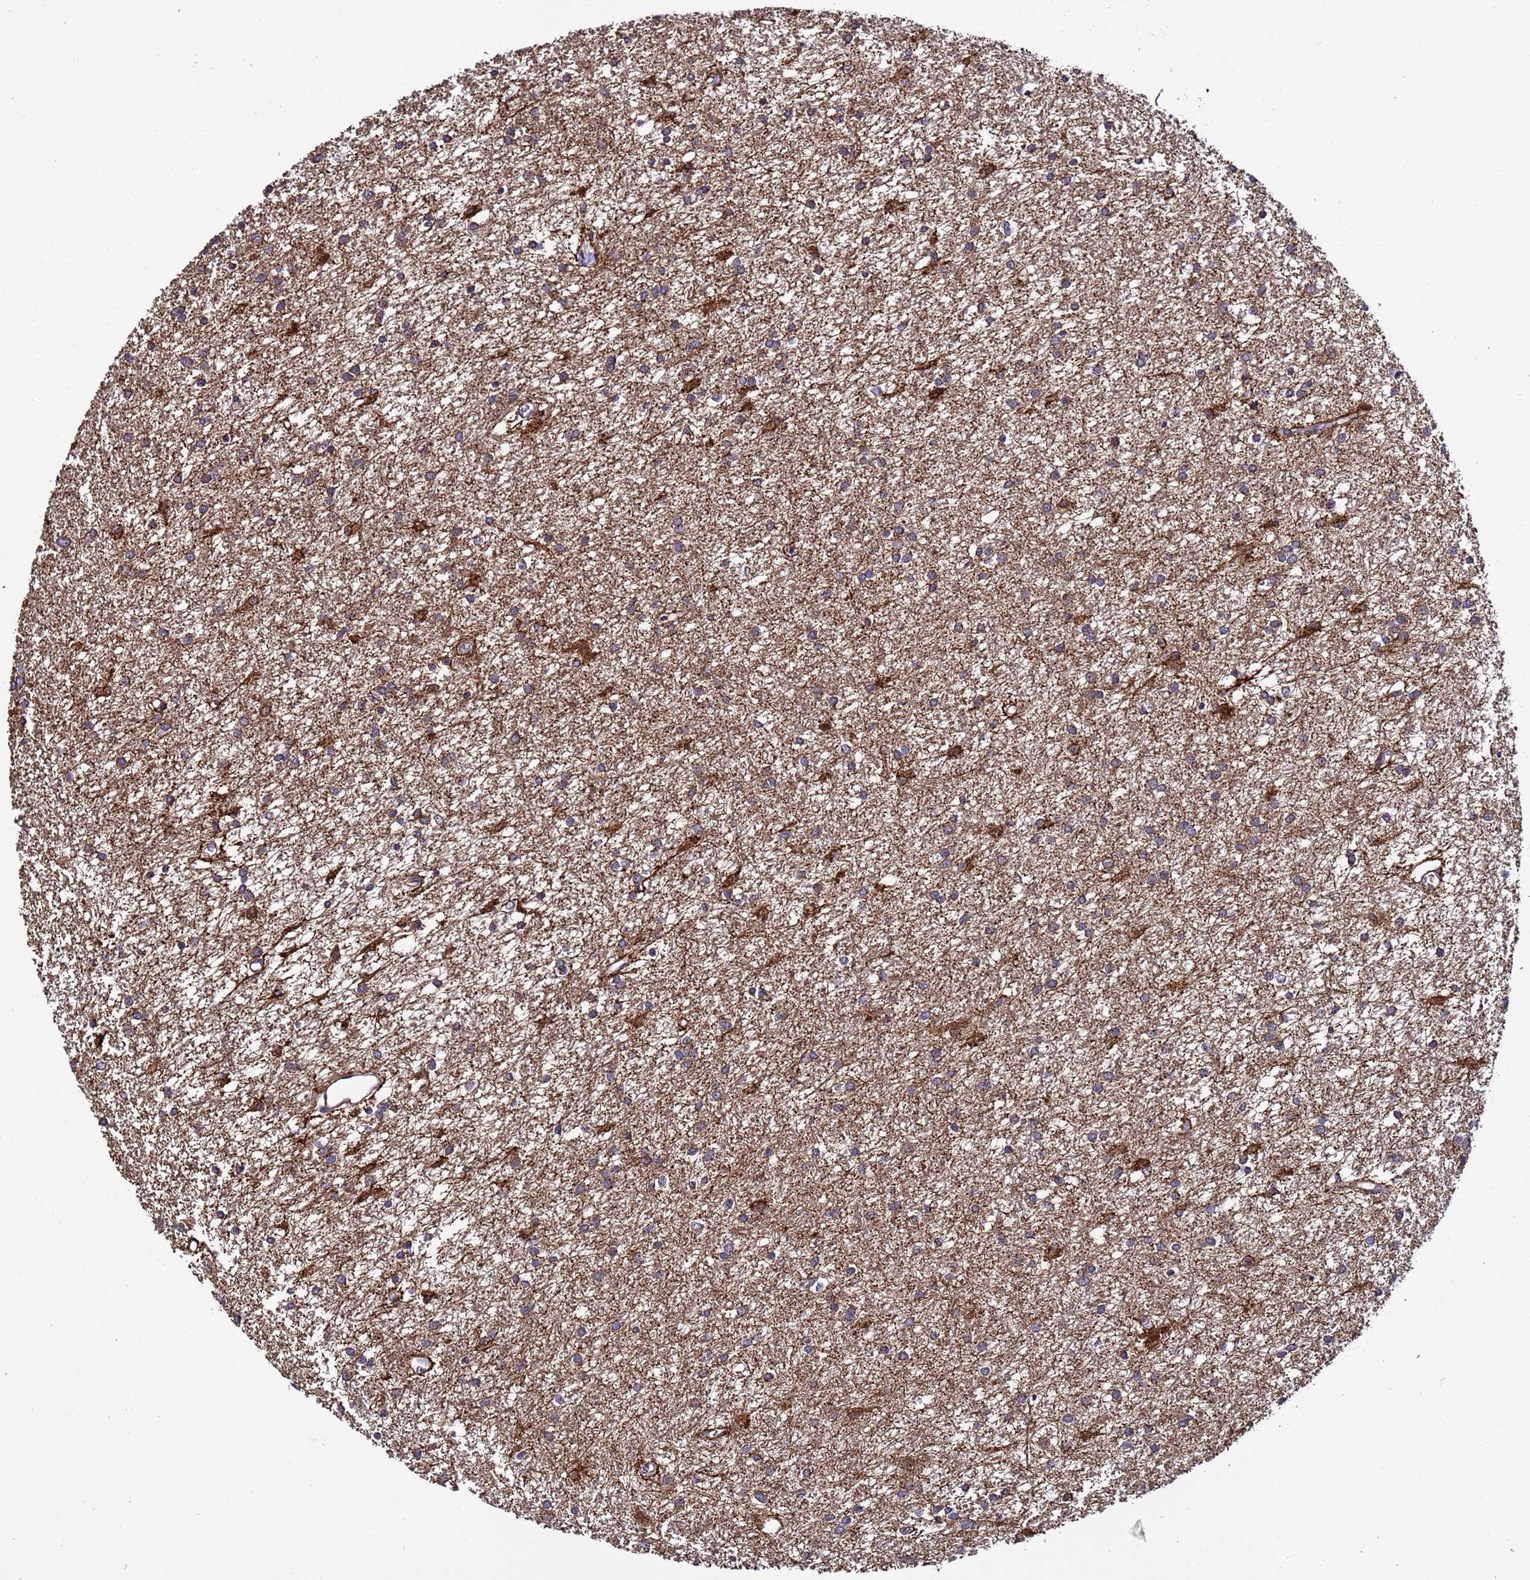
{"staining": {"intensity": "weak", "quantity": "25%-75%", "location": "cytoplasmic/membranous"}, "tissue": "glioma", "cell_type": "Tumor cells", "image_type": "cancer", "snomed": [{"axis": "morphology", "description": "Glioma, malignant, High grade"}, {"axis": "topography", "description": "Brain"}], "caption": "The immunohistochemical stain labels weak cytoplasmic/membranous expression in tumor cells of glioma tissue.", "gene": "PLXDC2", "patient": {"sex": "female", "age": 50}}